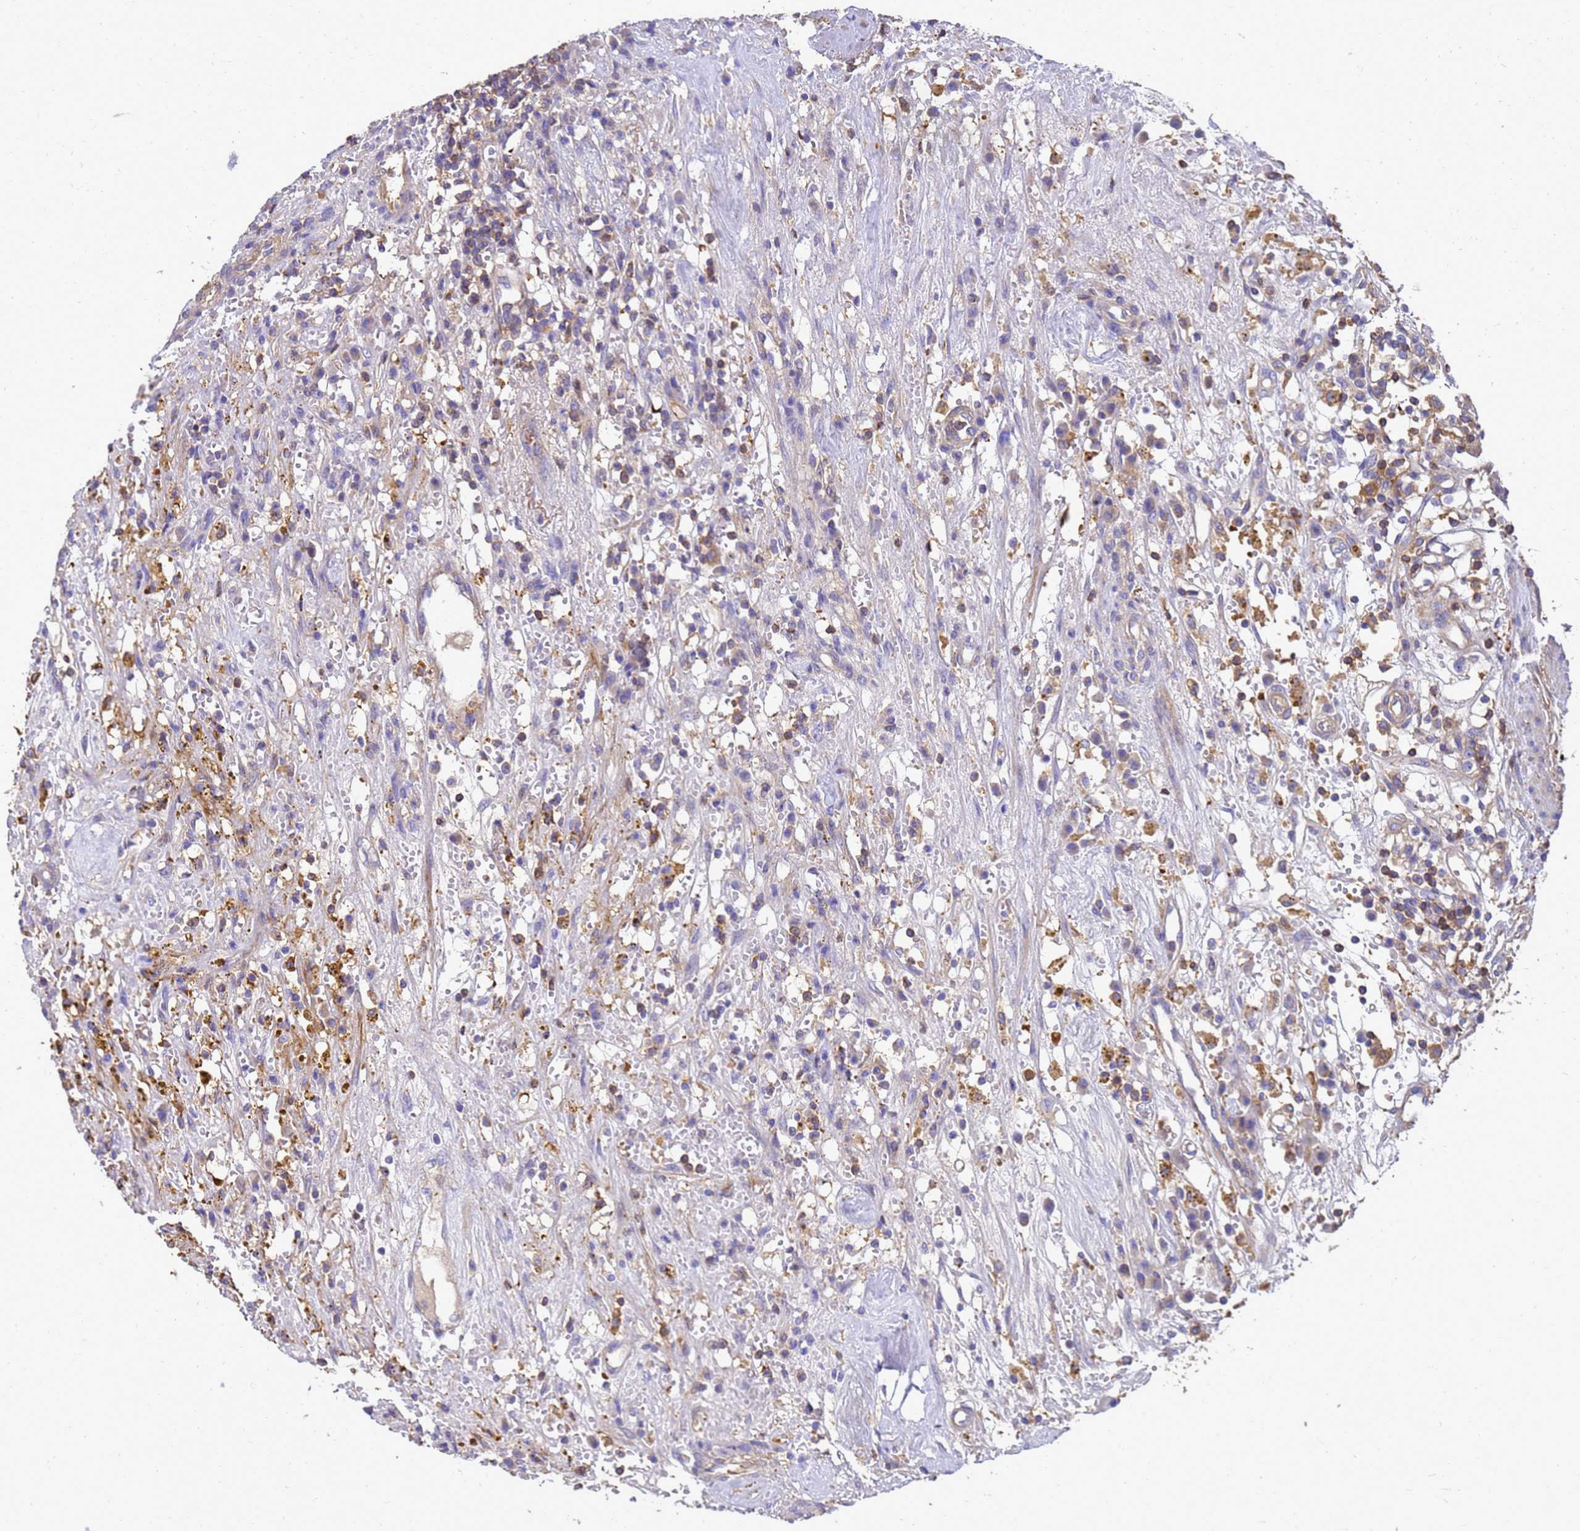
{"staining": {"intensity": "negative", "quantity": "none", "location": "none"}, "tissue": "renal cancer", "cell_type": "Tumor cells", "image_type": "cancer", "snomed": [{"axis": "morphology", "description": "Adenocarcinoma, NOS"}, {"axis": "topography", "description": "Kidney"}], "caption": "This is a image of immunohistochemistry staining of adenocarcinoma (renal), which shows no expression in tumor cells.", "gene": "ZNF235", "patient": {"sex": "male", "age": 56}}